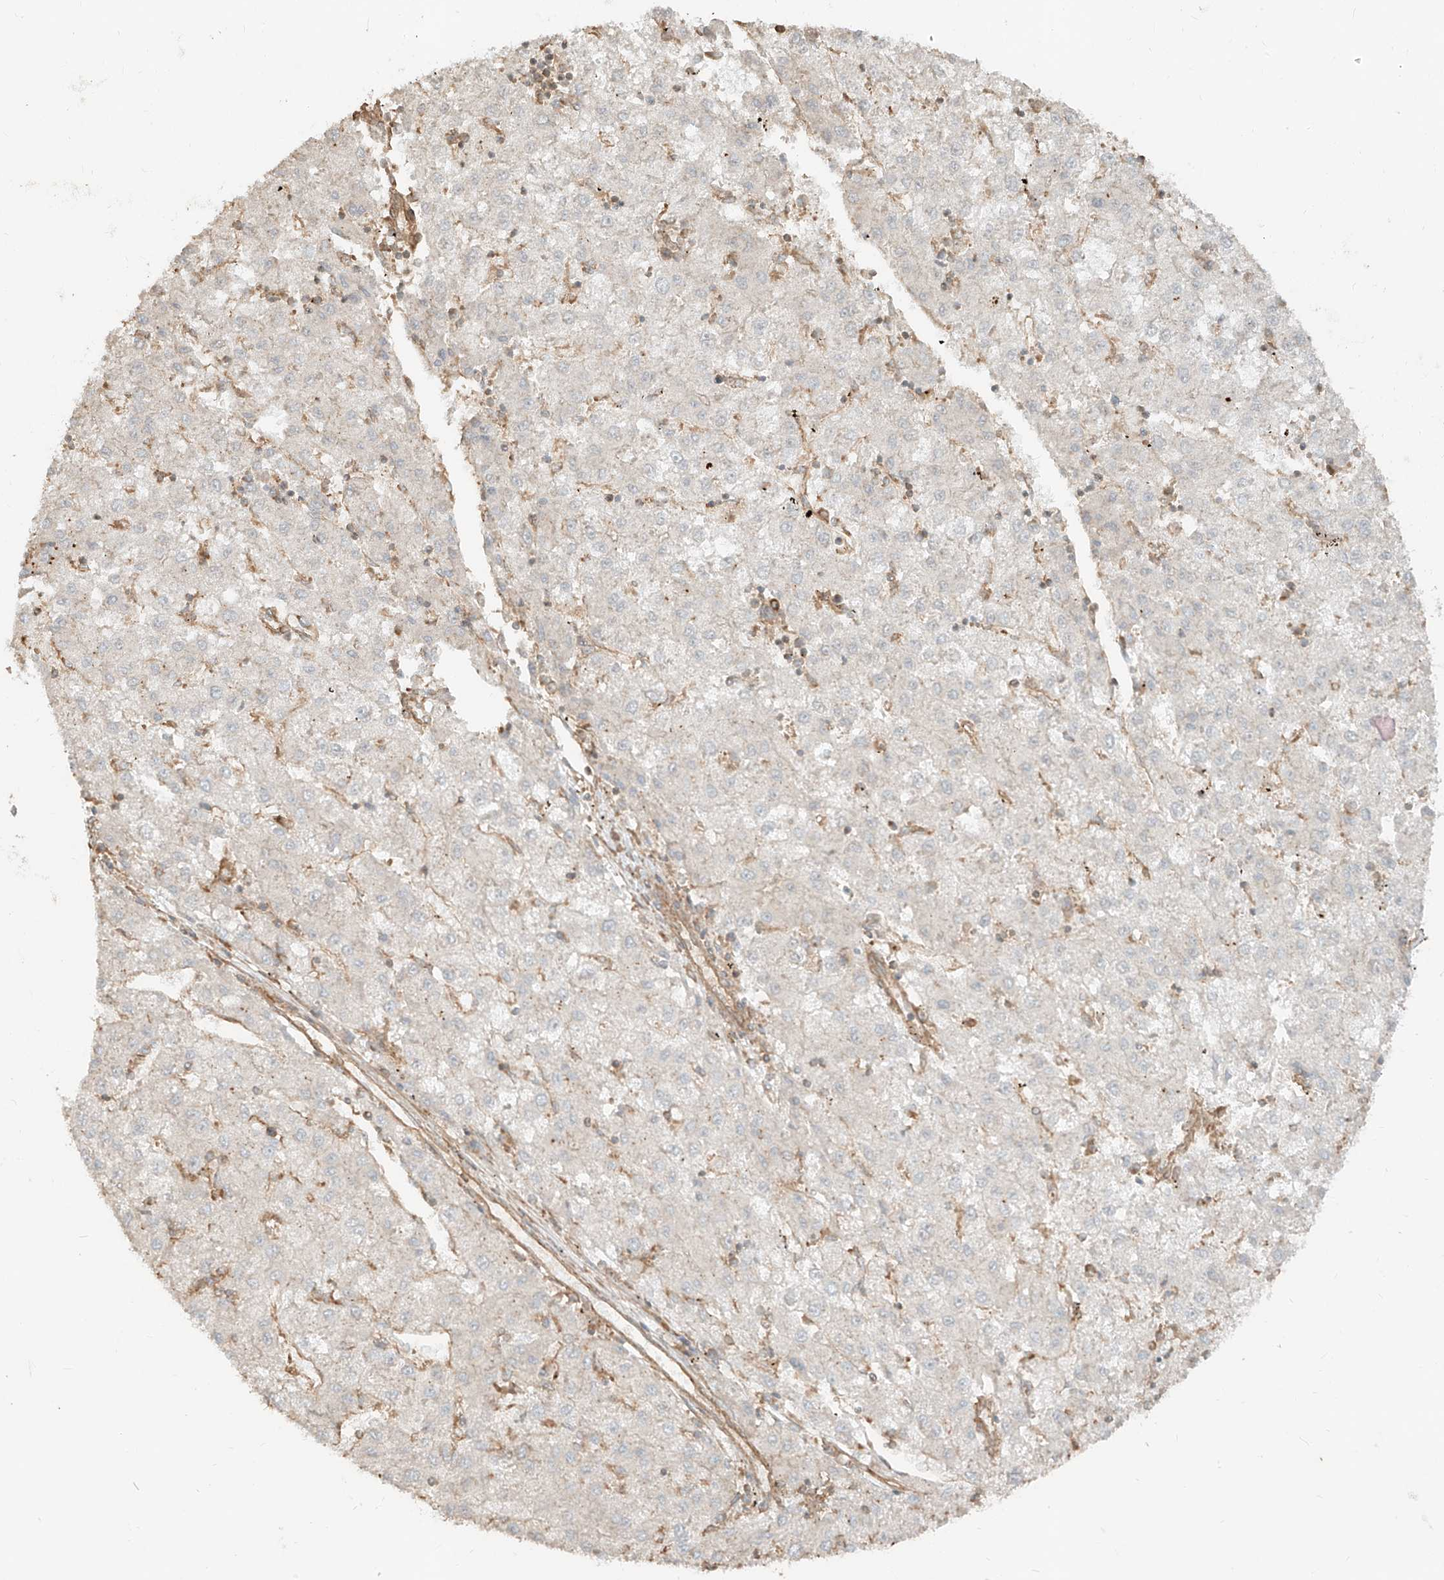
{"staining": {"intensity": "negative", "quantity": "none", "location": "none"}, "tissue": "liver cancer", "cell_type": "Tumor cells", "image_type": "cancer", "snomed": [{"axis": "morphology", "description": "Carcinoma, Hepatocellular, NOS"}, {"axis": "topography", "description": "Liver"}], "caption": "Hepatocellular carcinoma (liver) was stained to show a protein in brown. There is no significant expression in tumor cells.", "gene": "CCDC115", "patient": {"sex": "male", "age": 72}}